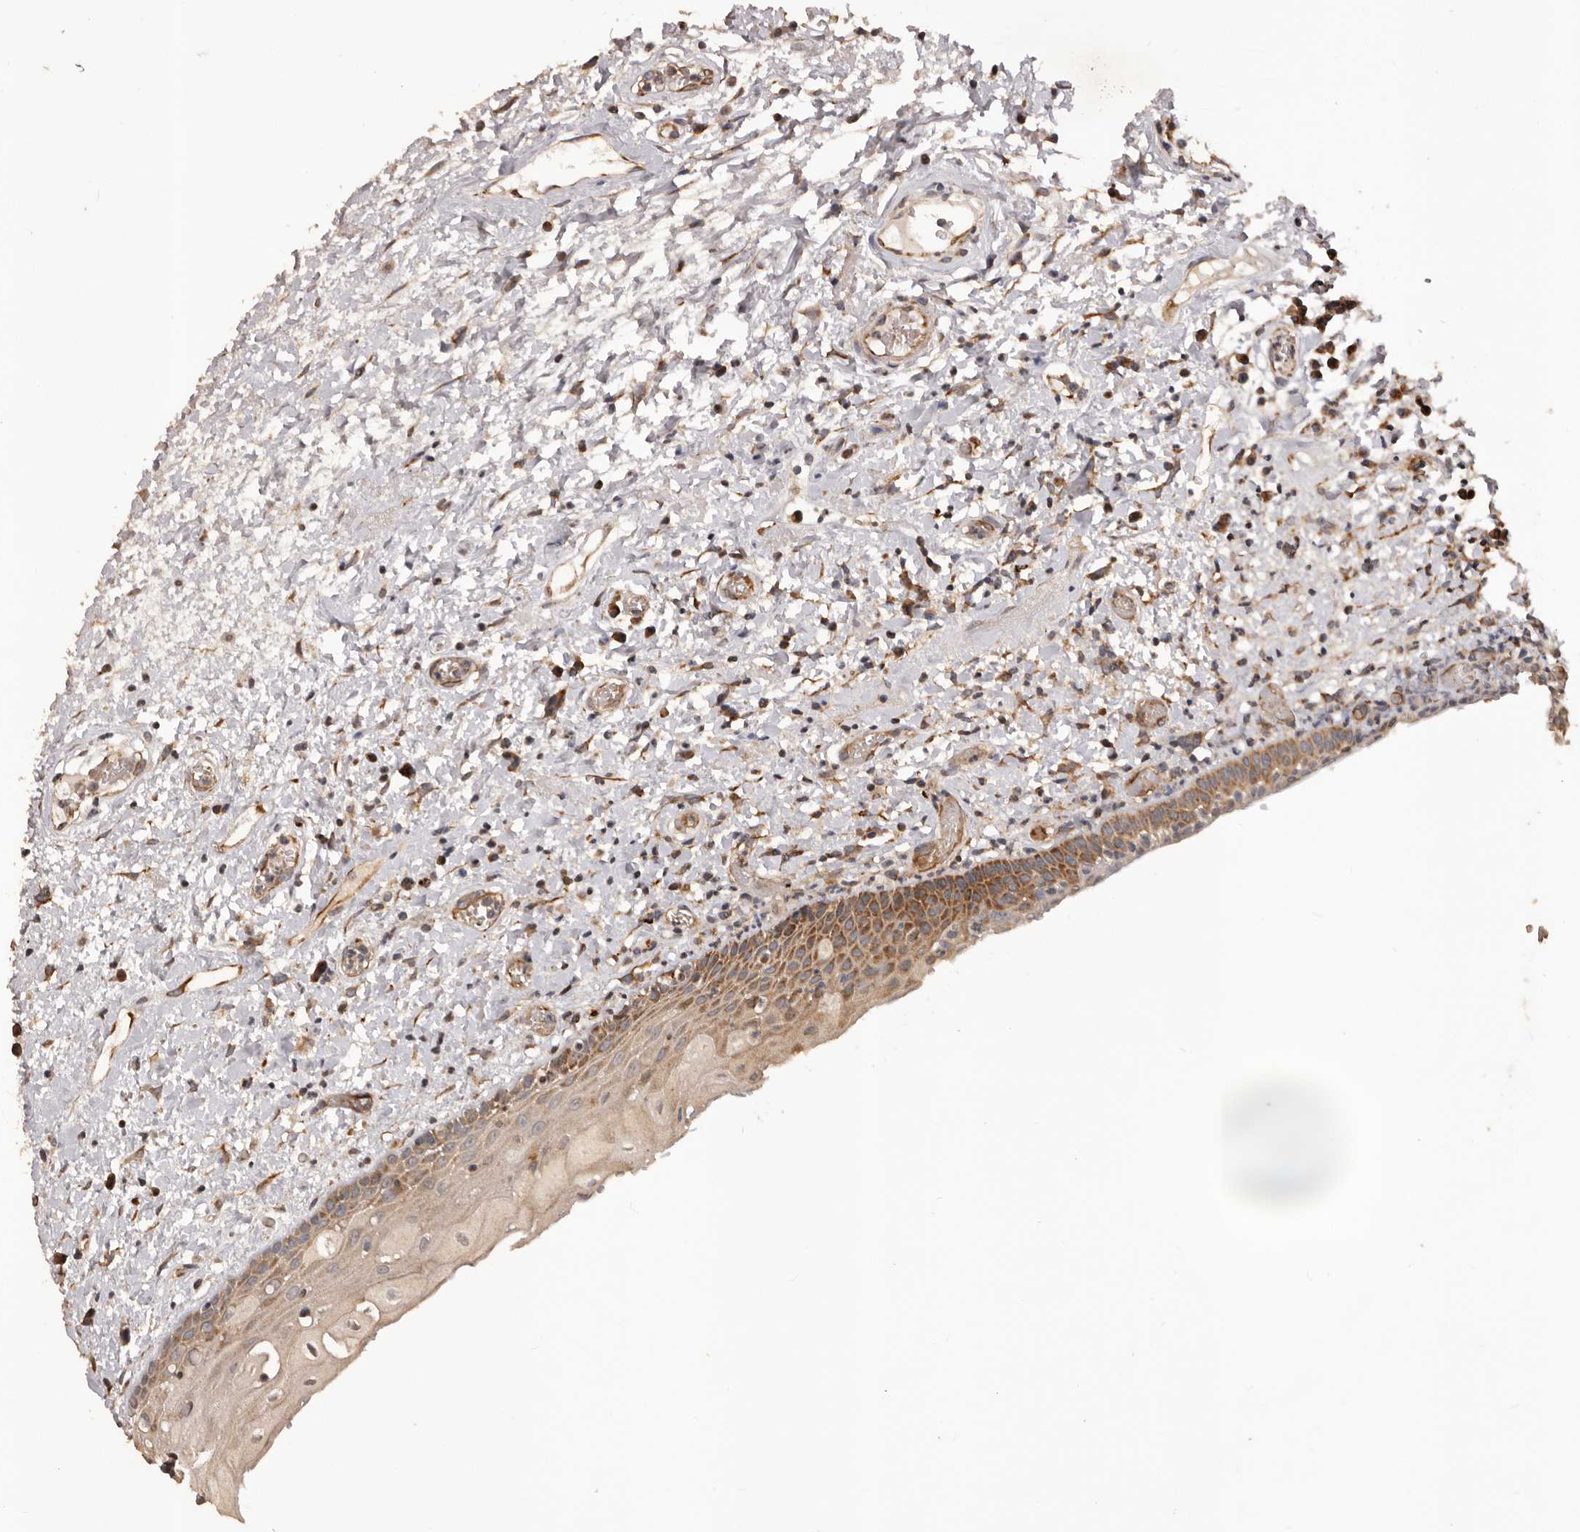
{"staining": {"intensity": "moderate", "quantity": "25%-75%", "location": "cytoplasmic/membranous"}, "tissue": "oral mucosa", "cell_type": "Squamous epithelial cells", "image_type": "normal", "snomed": [{"axis": "morphology", "description": "Normal tissue, NOS"}, {"axis": "topography", "description": "Oral tissue"}], "caption": "This photomicrograph displays IHC staining of normal oral mucosa, with medium moderate cytoplasmic/membranous staining in approximately 25%-75% of squamous epithelial cells.", "gene": "QRSL1", "patient": {"sex": "female", "age": 76}}